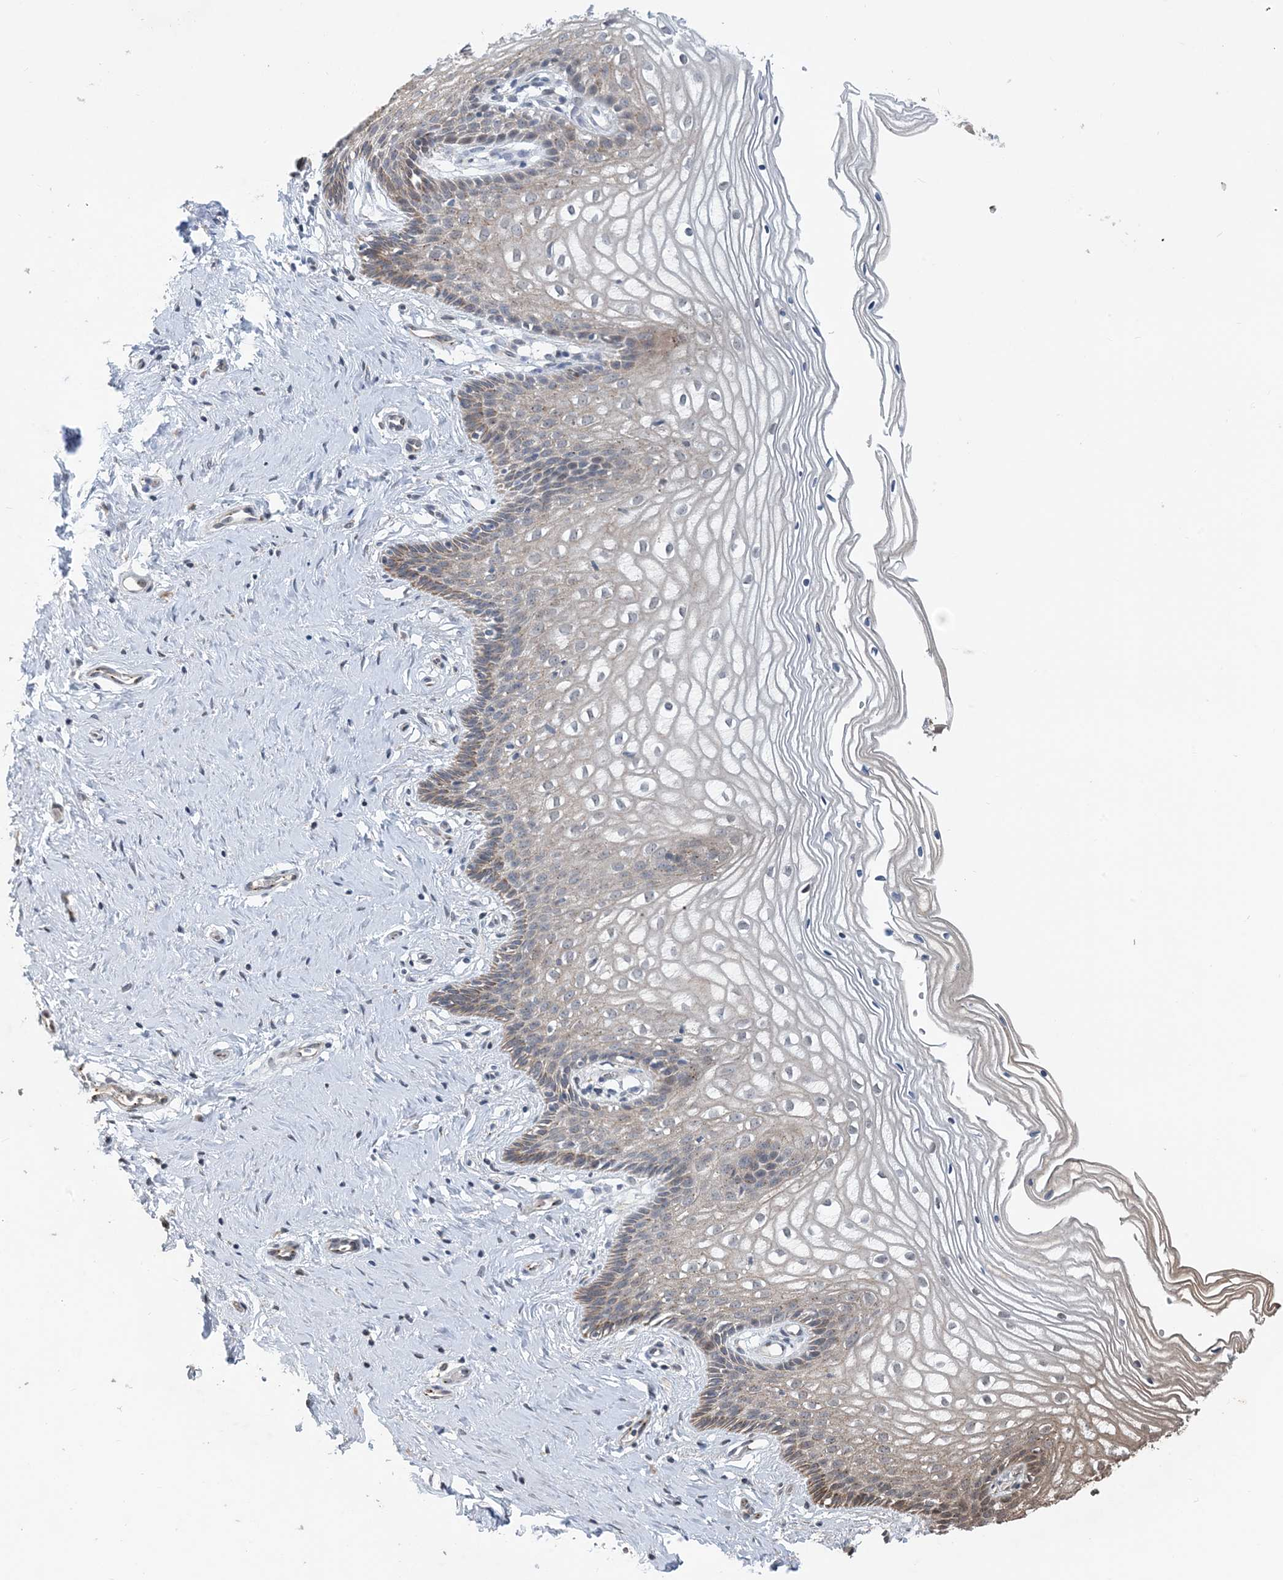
{"staining": {"intensity": "moderate", "quantity": "<25%", "location": "cytoplasmic/membranous"}, "tissue": "cervix", "cell_type": "Glandular cells", "image_type": "normal", "snomed": [{"axis": "morphology", "description": "Normal tissue, NOS"}, {"axis": "topography", "description": "Cervix"}], "caption": "Immunohistochemistry image of benign cervix: human cervix stained using immunohistochemistry demonstrates low levels of moderate protein expression localized specifically in the cytoplasmic/membranous of glandular cells, appearing as a cytoplasmic/membranous brown color.", "gene": "TINAG", "patient": {"sex": "female", "age": 33}}